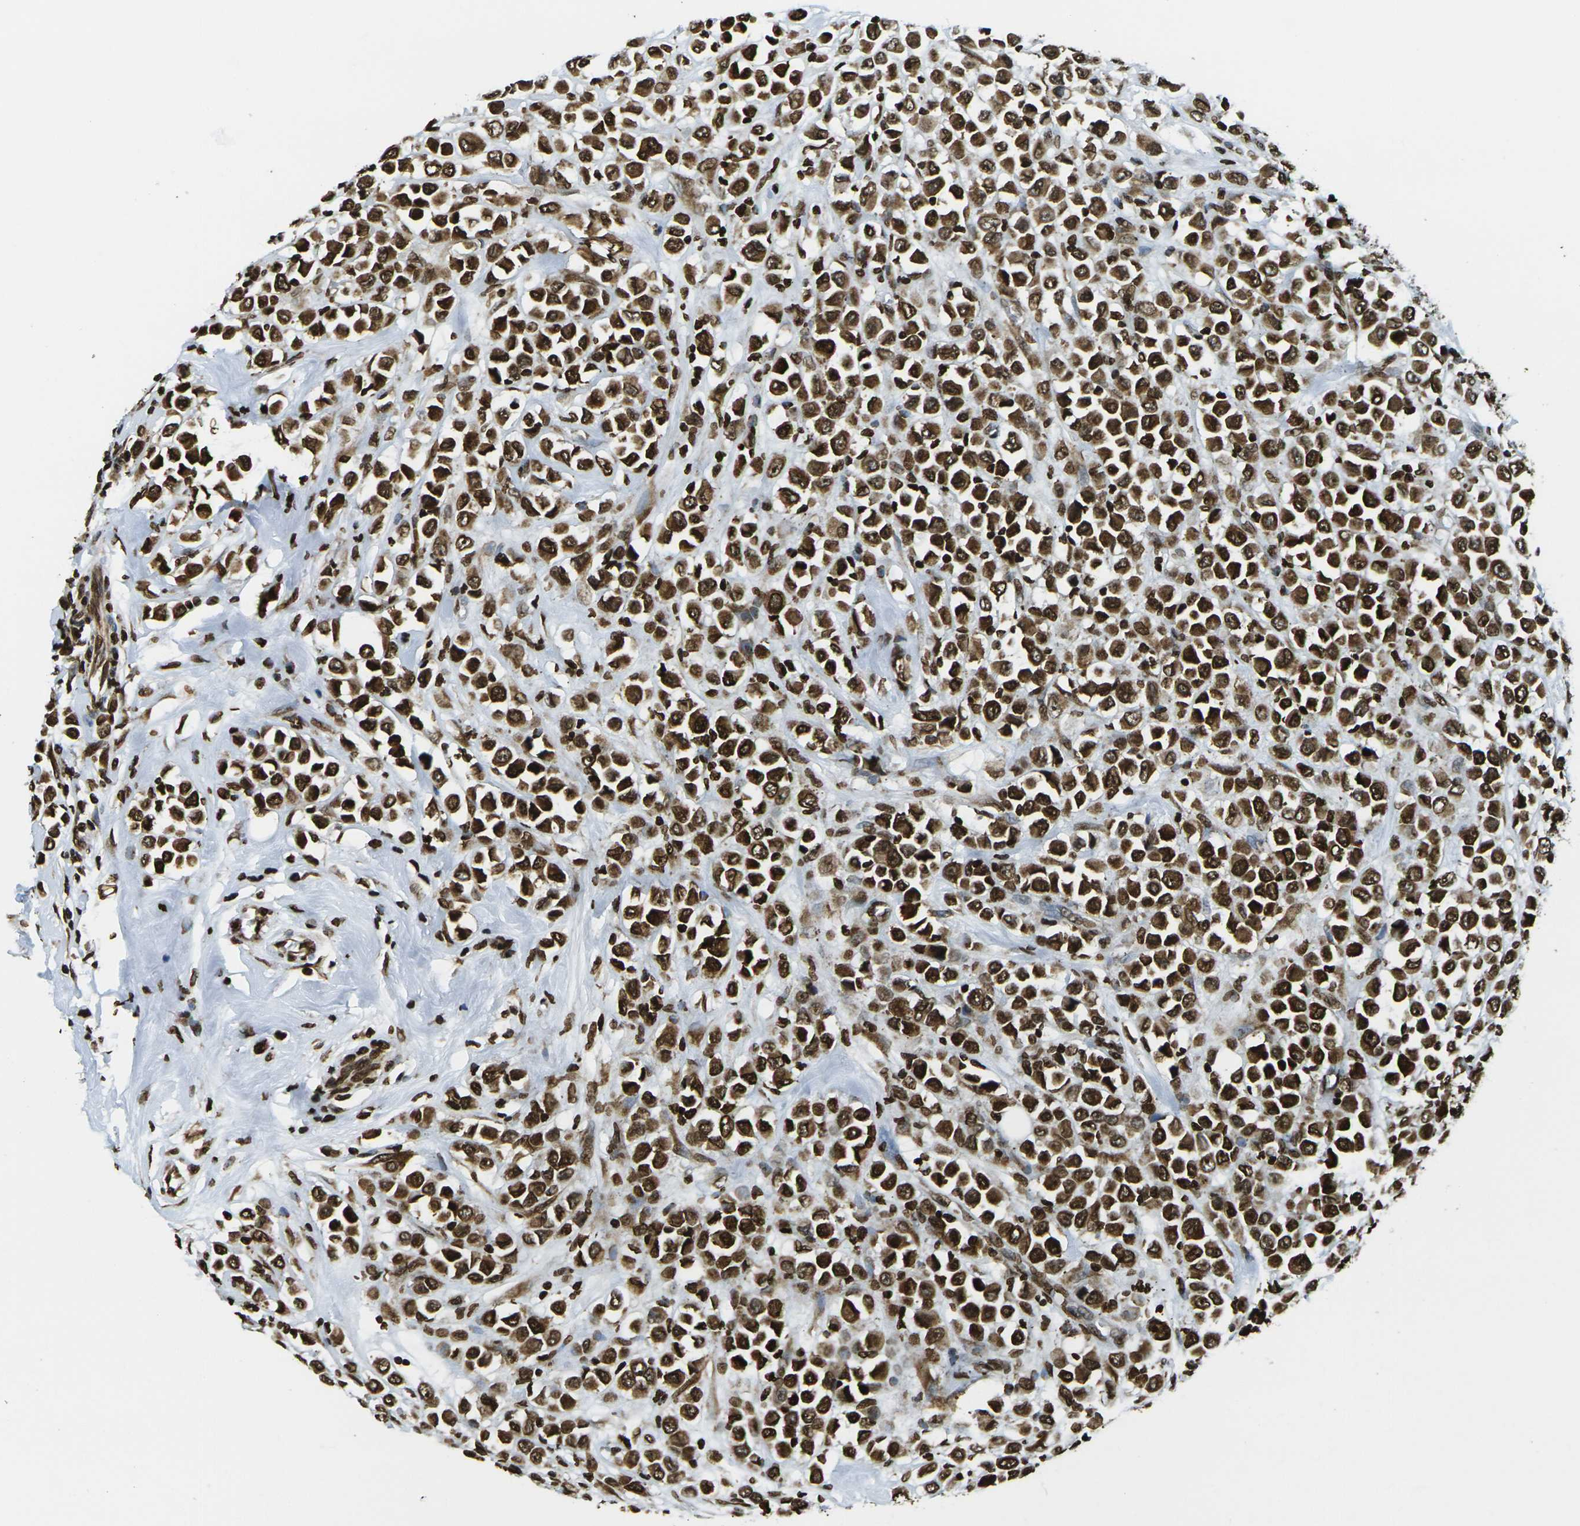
{"staining": {"intensity": "strong", "quantity": ">75%", "location": "nuclear"}, "tissue": "breast cancer", "cell_type": "Tumor cells", "image_type": "cancer", "snomed": [{"axis": "morphology", "description": "Duct carcinoma"}, {"axis": "topography", "description": "Breast"}], "caption": "IHC histopathology image of breast intraductal carcinoma stained for a protein (brown), which exhibits high levels of strong nuclear staining in approximately >75% of tumor cells.", "gene": "H1-2", "patient": {"sex": "female", "age": 61}}